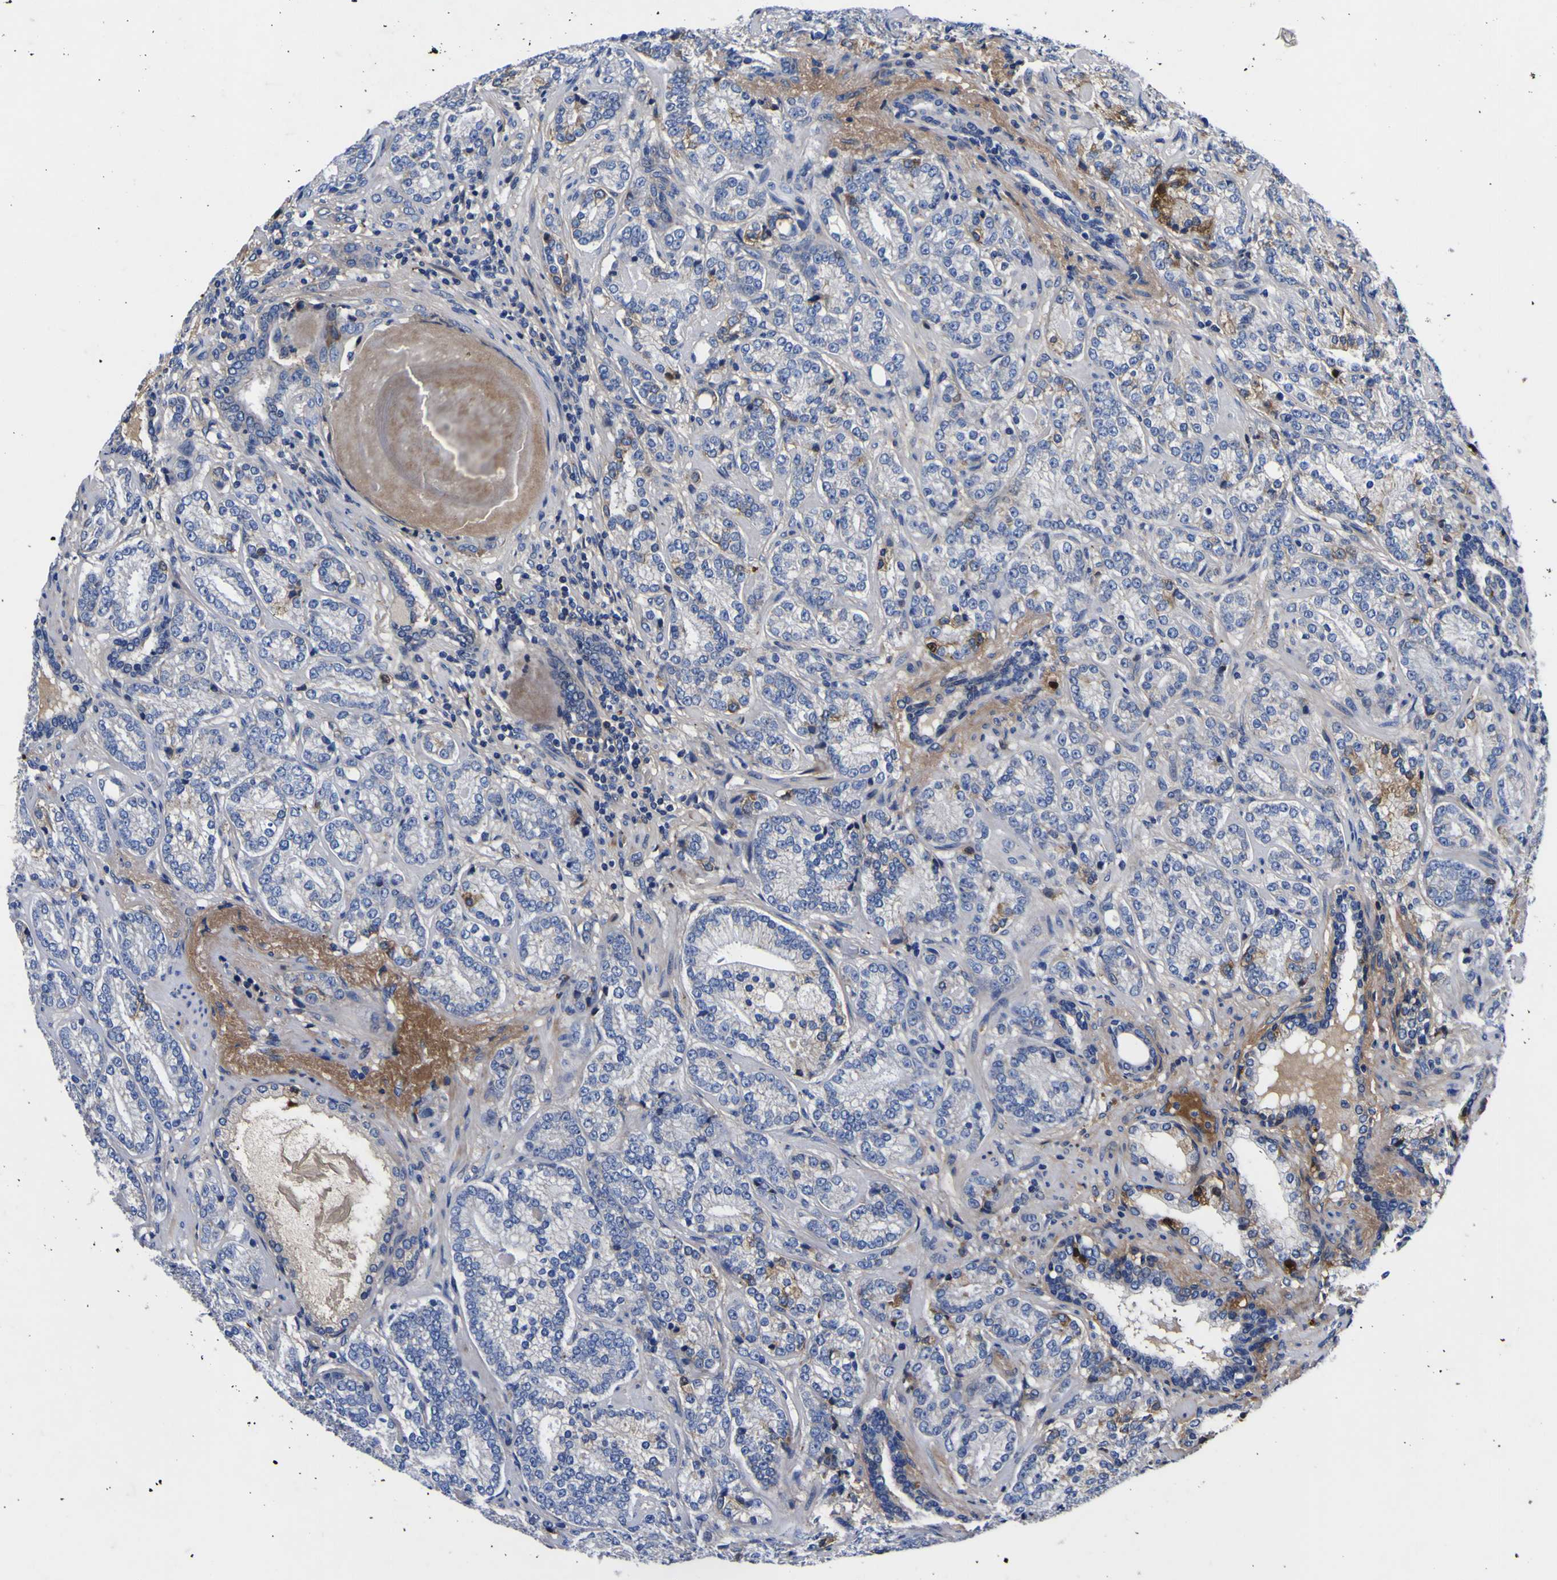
{"staining": {"intensity": "negative", "quantity": "none", "location": "none"}, "tissue": "prostate cancer", "cell_type": "Tumor cells", "image_type": "cancer", "snomed": [{"axis": "morphology", "description": "Adenocarcinoma, High grade"}, {"axis": "topography", "description": "Prostate"}], "caption": "Tumor cells show no significant expression in prostate cancer.", "gene": "VASN", "patient": {"sex": "male", "age": 61}}